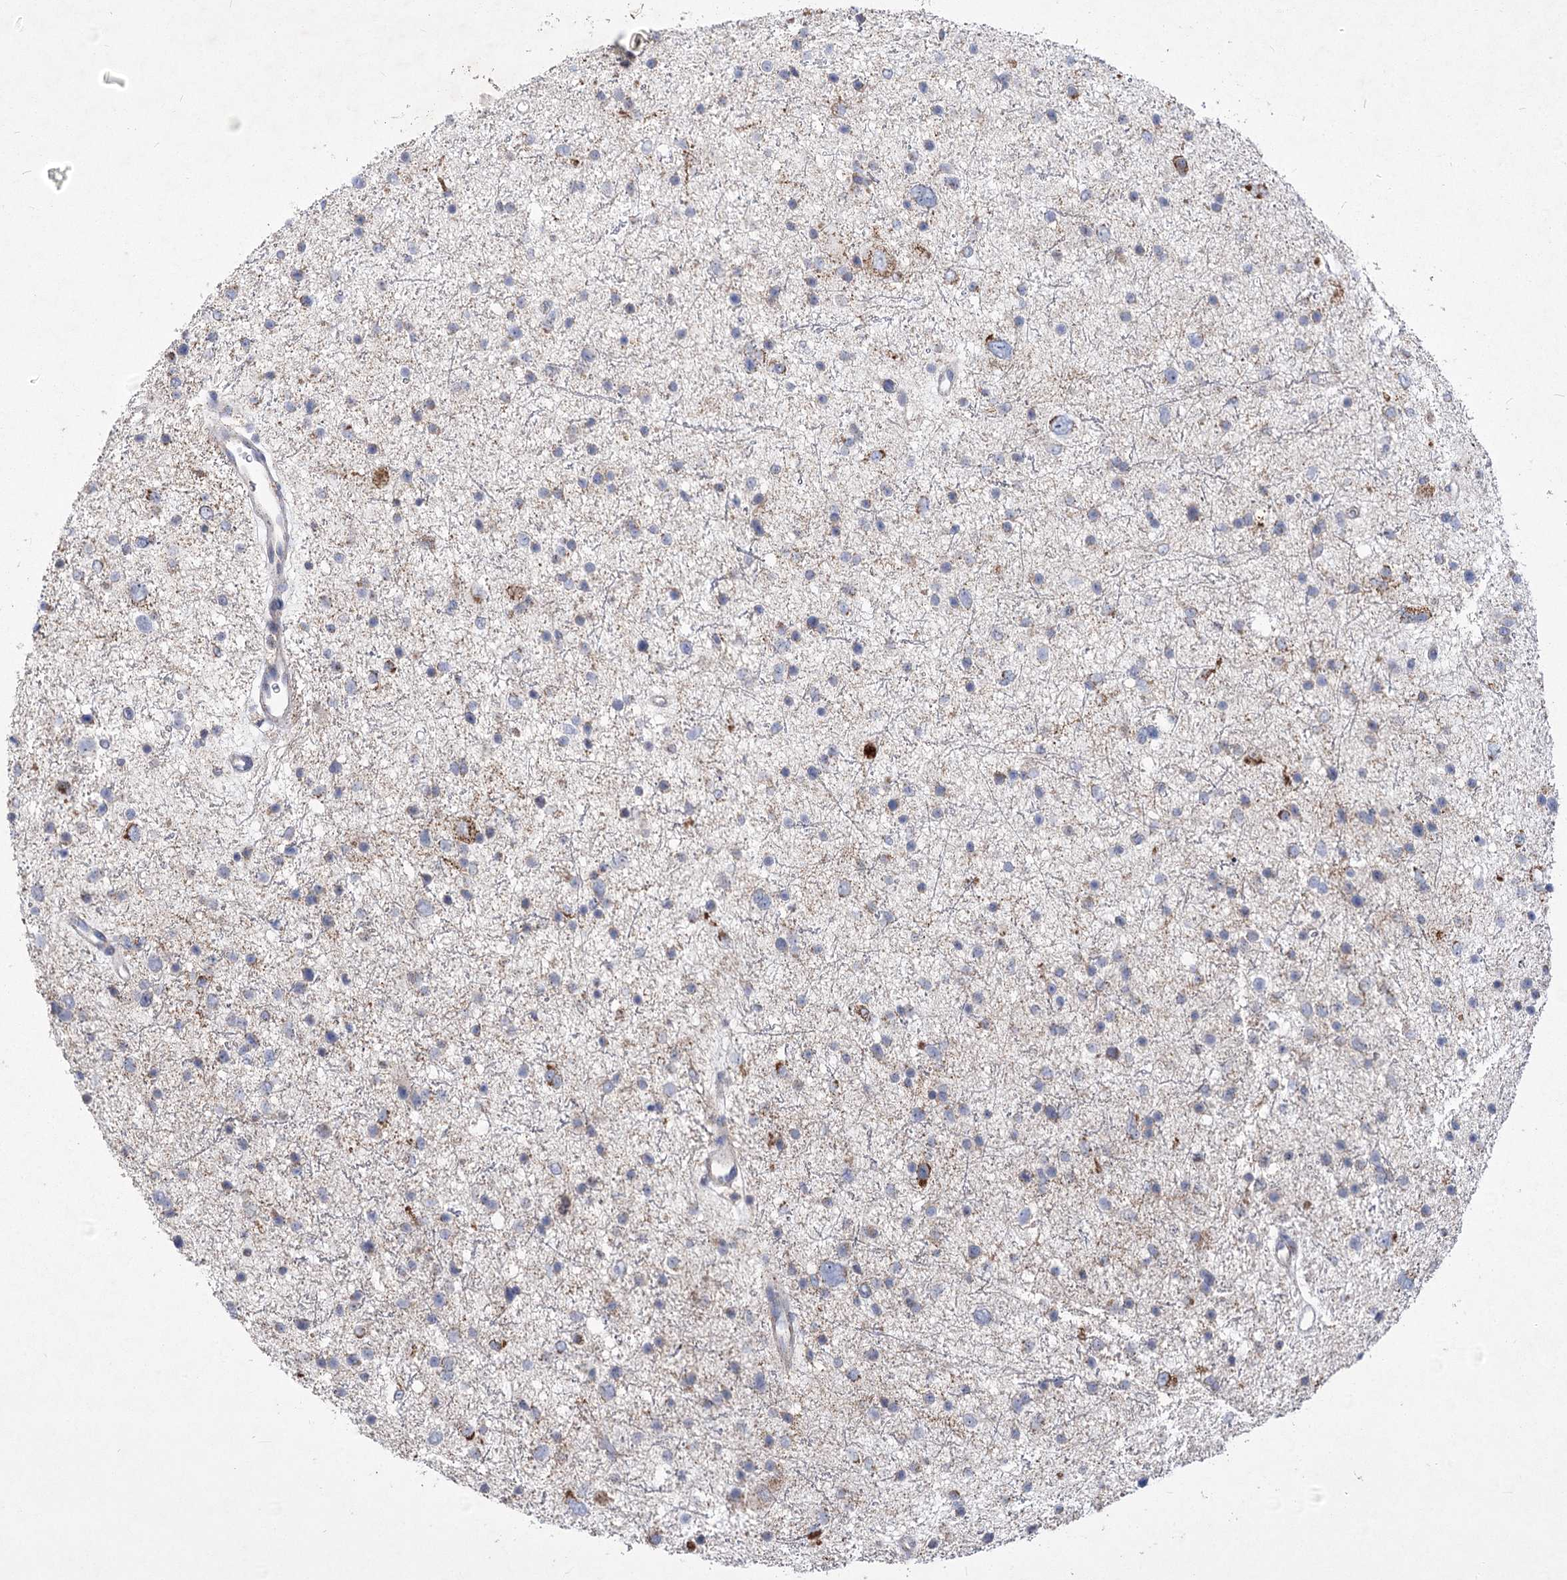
{"staining": {"intensity": "negative", "quantity": "none", "location": "none"}, "tissue": "glioma", "cell_type": "Tumor cells", "image_type": "cancer", "snomed": [{"axis": "morphology", "description": "Glioma, malignant, Low grade"}, {"axis": "topography", "description": "Brain"}], "caption": "Immunohistochemistry micrograph of neoplastic tissue: glioma stained with DAB (3,3'-diaminobenzidine) displays no significant protein expression in tumor cells.", "gene": "PDHB", "patient": {"sex": "female", "age": 37}}